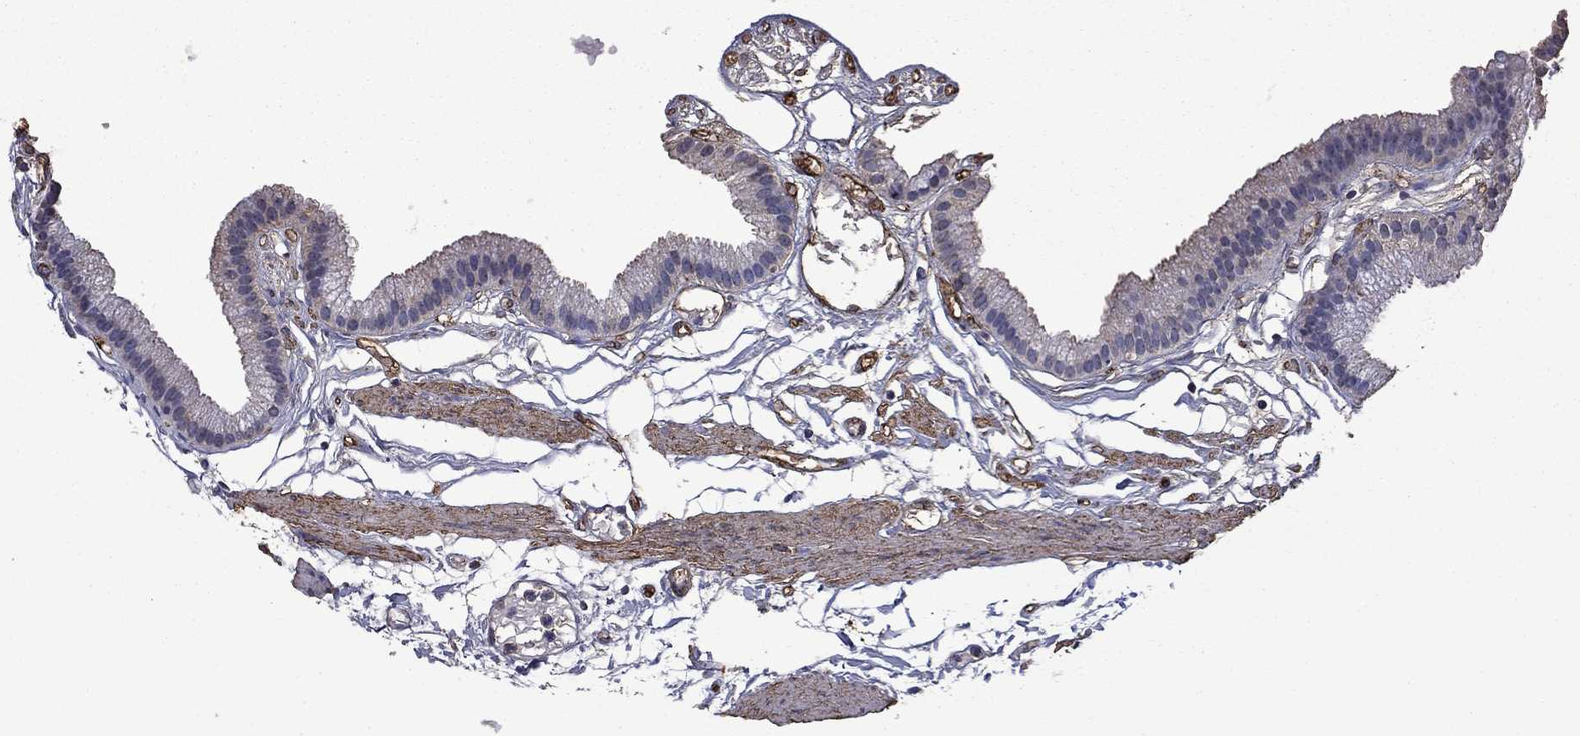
{"staining": {"intensity": "negative", "quantity": "none", "location": "none"}, "tissue": "gallbladder", "cell_type": "Glandular cells", "image_type": "normal", "snomed": [{"axis": "morphology", "description": "Normal tissue, NOS"}, {"axis": "topography", "description": "Gallbladder"}], "caption": "Immunohistochemical staining of unremarkable human gallbladder exhibits no significant staining in glandular cells. (IHC, brightfield microscopy, high magnification).", "gene": "MFAP3L", "patient": {"sex": "female", "age": 45}}